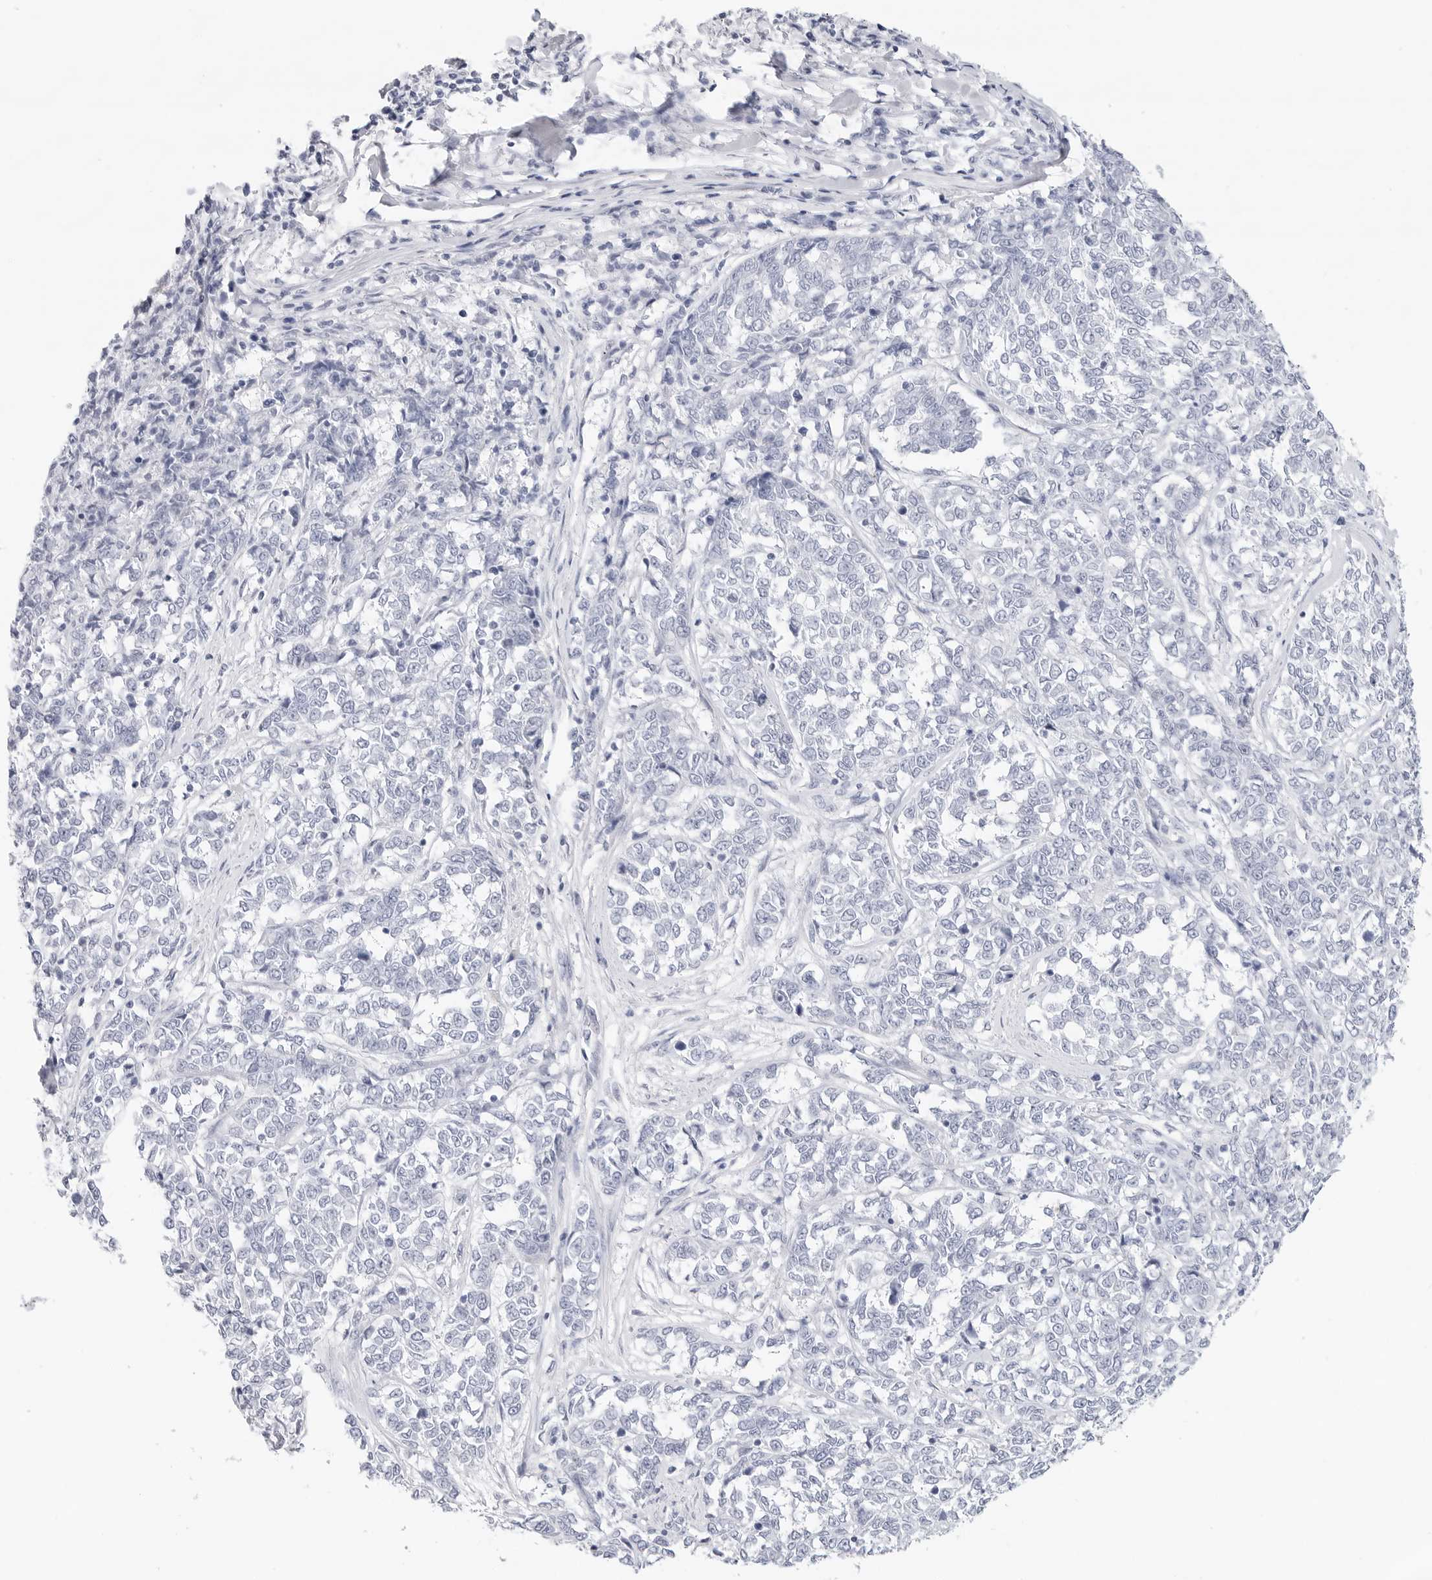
{"staining": {"intensity": "negative", "quantity": "none", "location": "none"}, "tissue": "melanoma", "cell_type": "Tumor cells", "image_type": "cancer", "snomed": [{"axis": "morphology", "description": "Malignant melanoma, NOS"}, {"axis": "topography", "description": "Skin"}], "caption": "Histopathology image shows no significant protein staining in tumor cells of melanoma. Brightfield microscopy of immunohistochemistry stained with DAB (3,3'-diaminobenzidine) (brown) and hematoxylin (blue), captured at high magnification.", "gene": "SLC19A1", "patient": {"sex": "female", "age": 72}}